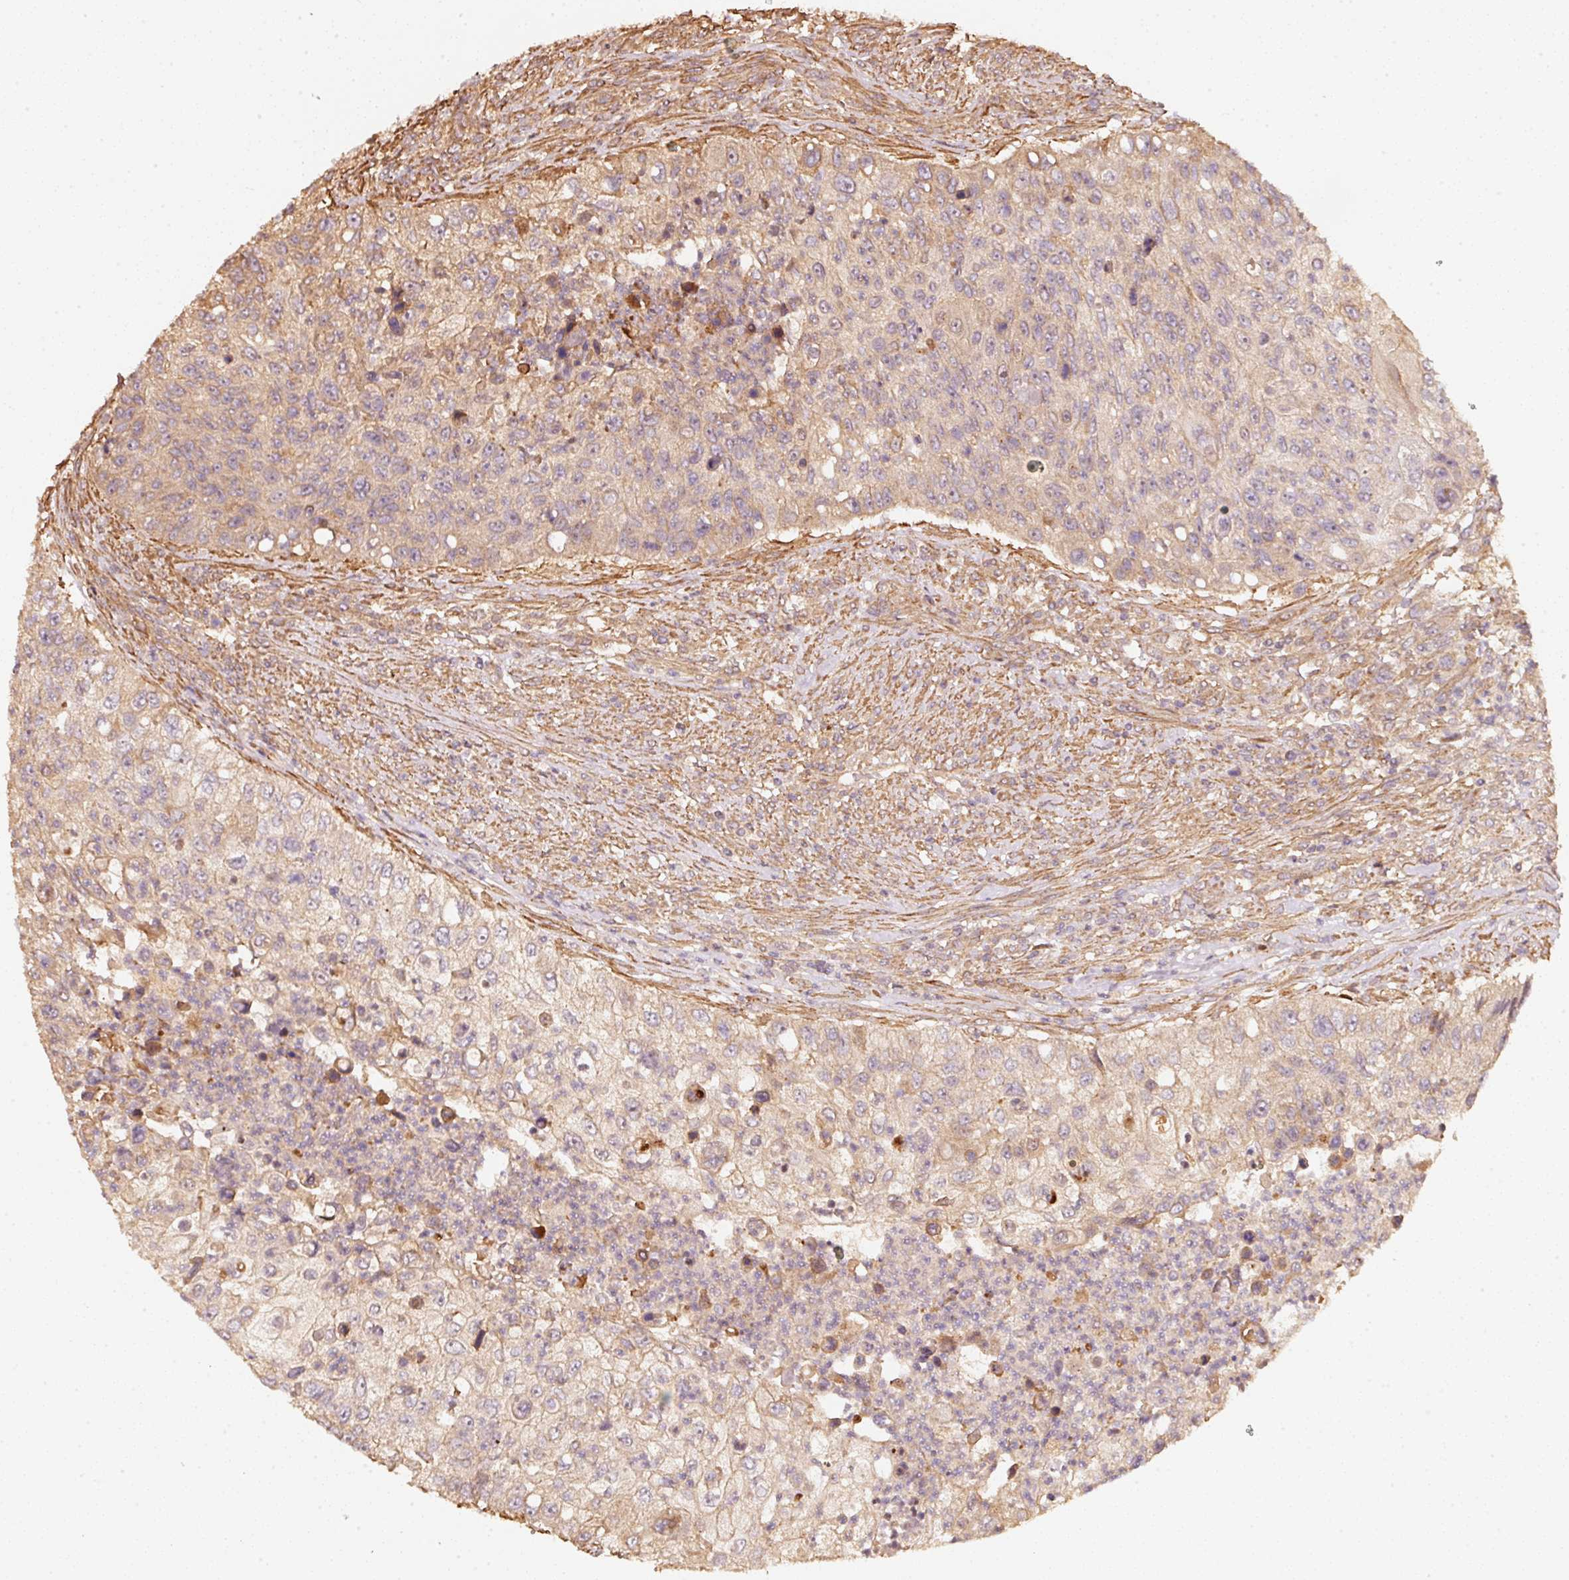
{"staining": {"intensity": "weak", "quantity": "<25%", "location": "cytoplasmic/membranous"}, "tissue": "urothelial cancer", "cell_type": "Tumor cells", "image_type": "cancer", "snomed": [{"axis": "morphology", "description": "Urothelial carcinoma, High grade"}, {"axis": "topography", "description": "Urinary bladder"}], "caption": "Micrograph shows no protein expression in tumor cells of urothelial cancer tissue.", "gene": "CEP95", "patient": {"sex": "female", "age": 60}}